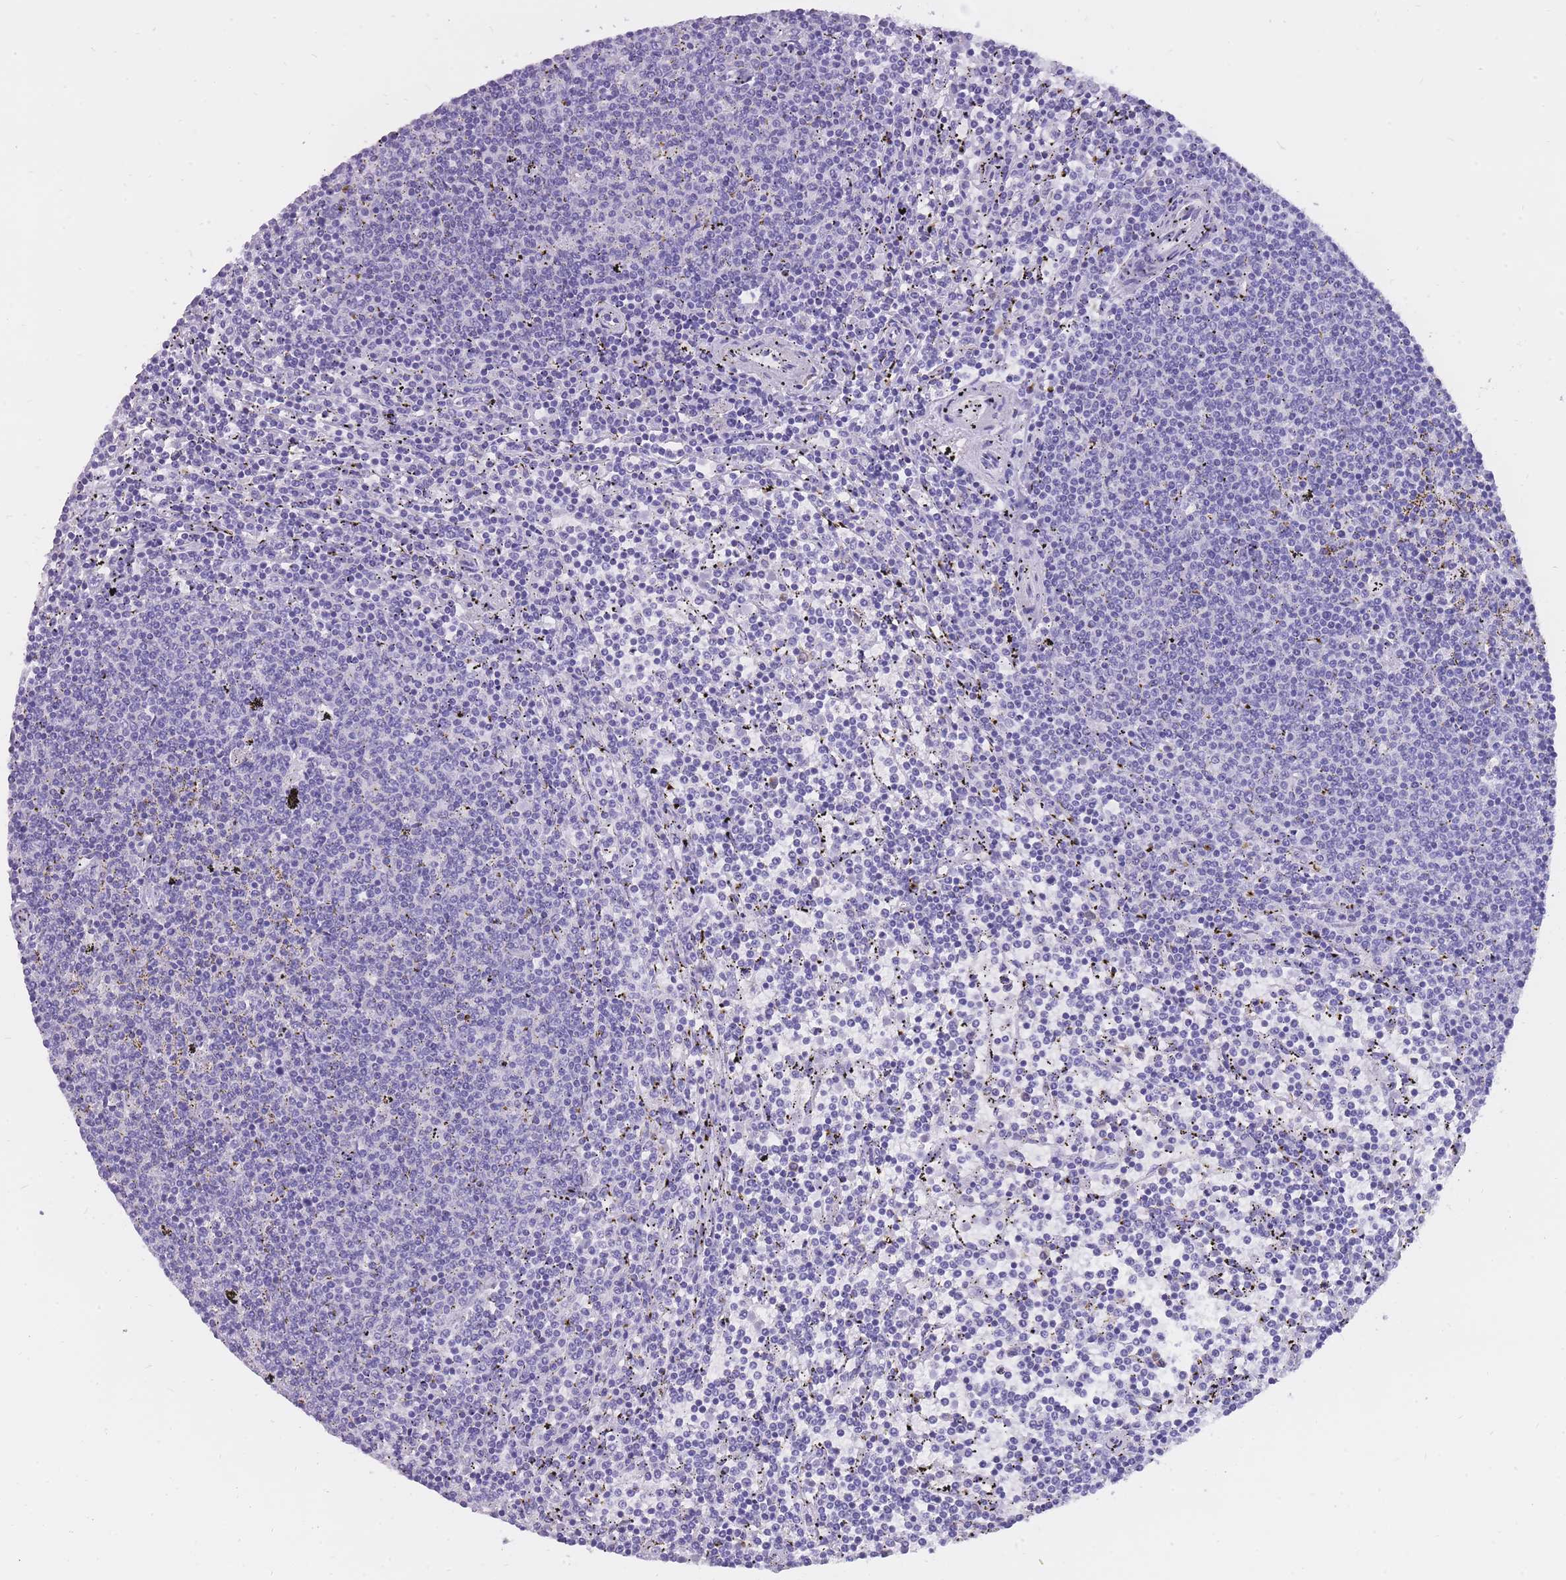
{"staining": {"intensity": "negative", "quantity": "none", "location": "none"}, "tissue": "lymphoma", "cell_type": "Tumor cells", "image_type": "cancer", "snomed": [{"axis": "morphology", "description": "Malignant lymphoma, non-Hodgkin's type, Low grade"}, {"axis": "topography", "description": "Spleen"}], "caption": "Immunohistochemistry histopathology image of neoplastic tissue: lymphoma stained with DAB (3,3'-diaminobenzidine) shows no significant protein expression in tumor cells.", "gene": "ZNF662", "patient": {"sex": "female", "age": 50}}